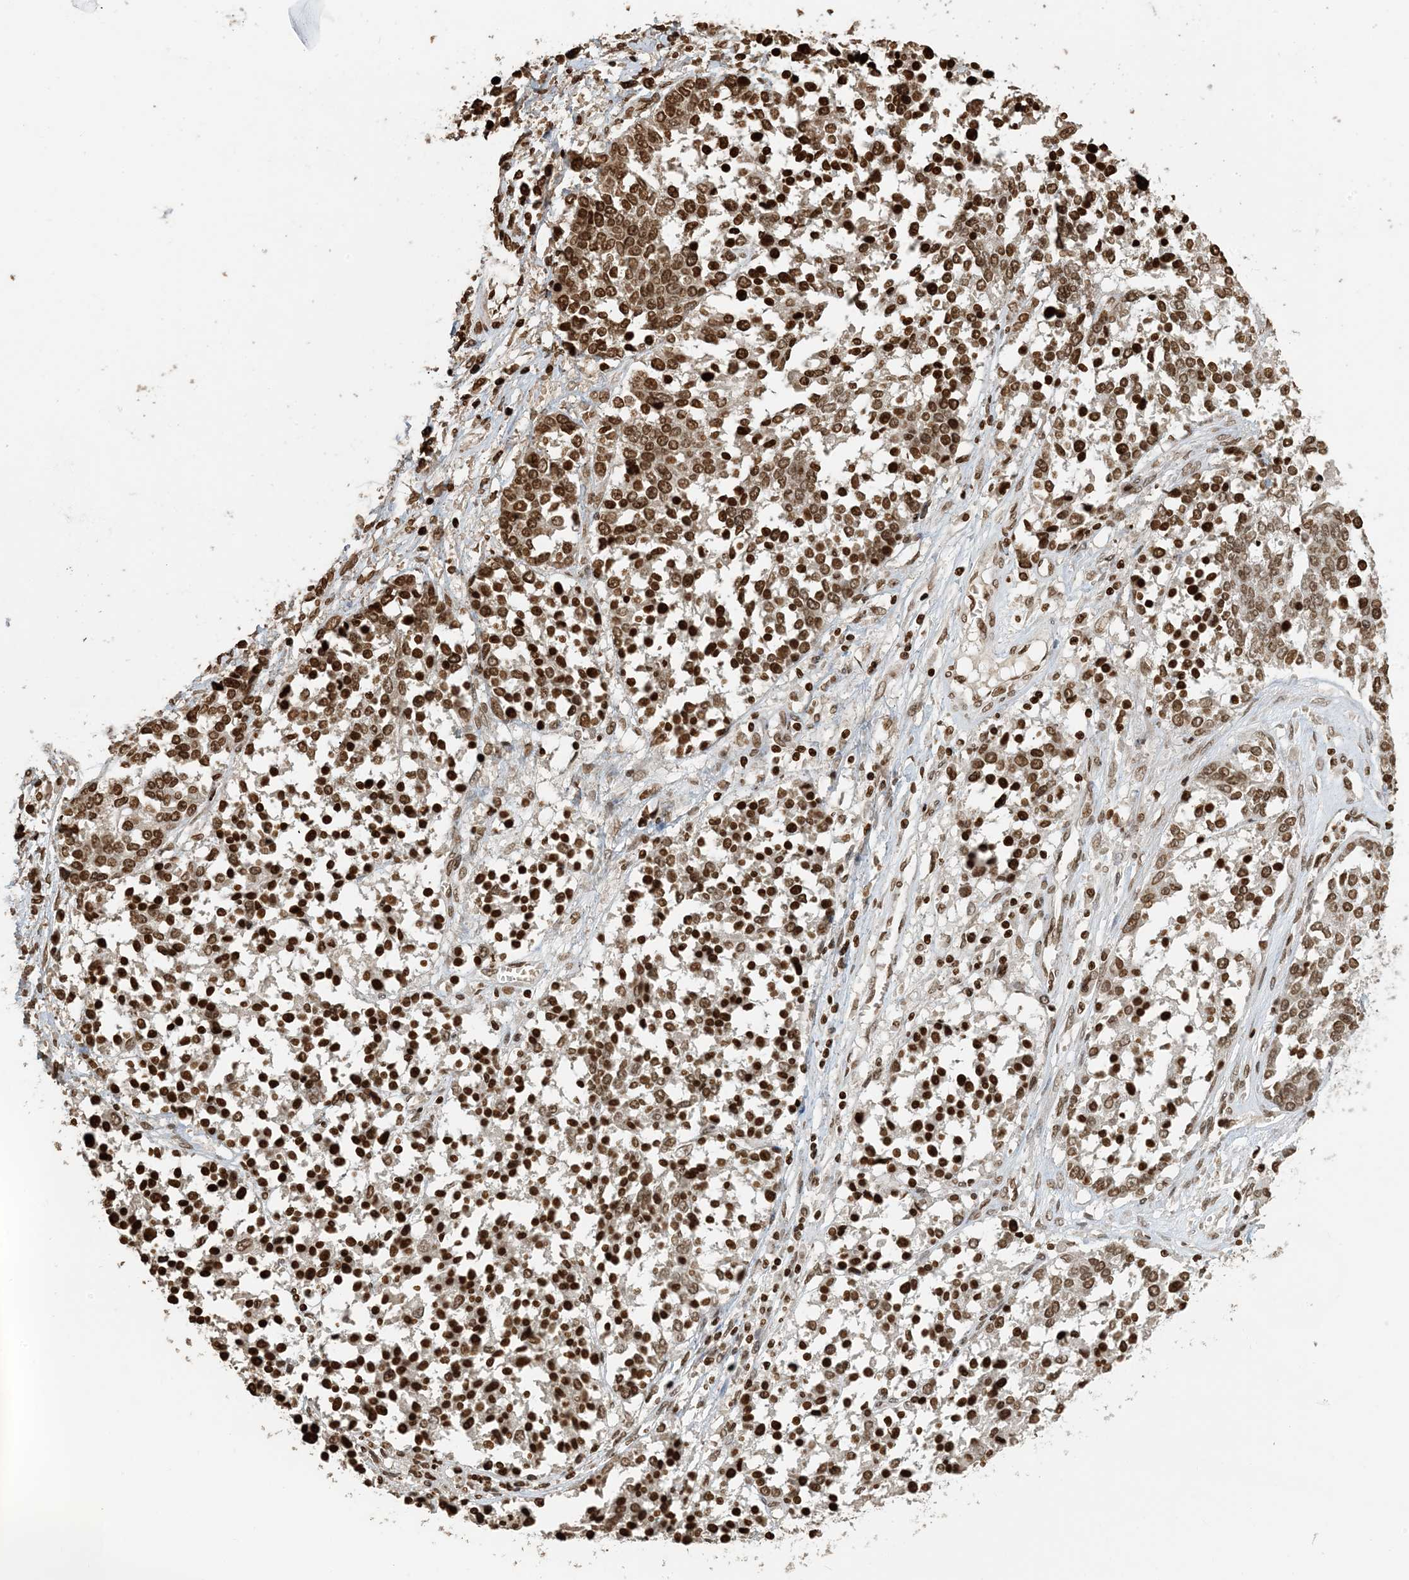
{"staining": {"intensity": "moderate", "quantity": ">75%", "location": "nuclear"}, "tissue": "ovarian cancer", "cell_type": "Tumor cells", "image_type": "cancer", "snomed": [{"axis": "morphology", "description": "Cystadenocarcinoma, serous, NOS"}, {"axis": "topography", "description": "Ovary"}], "caption": "Moderate nuclear protein positivity is identified in approximately >75% of tumor cells in ovarian serous cystadenocarcinoma.", "gene": "H3-3B", "patient": {"sex": "female", "age": 44}}